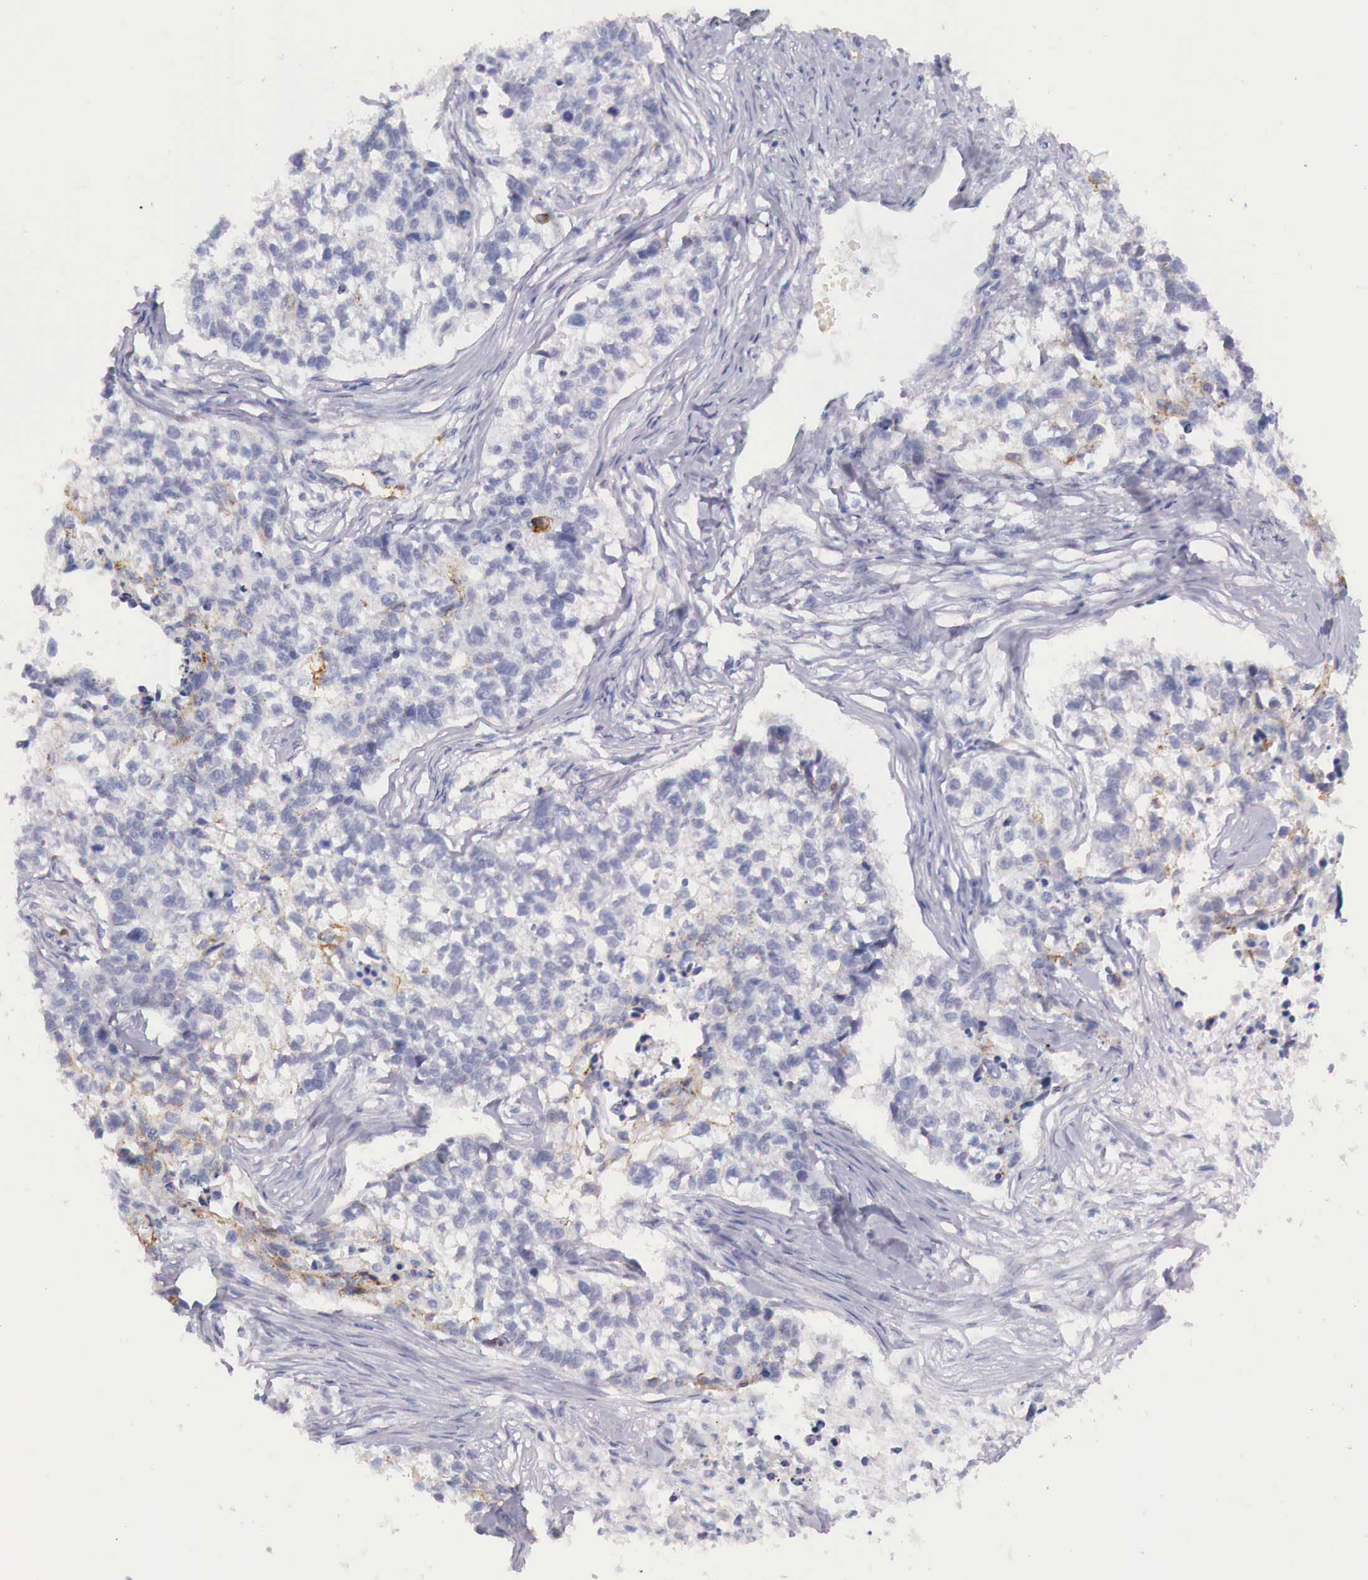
{"staining": {"intensity": "negative", "quantity": "none", "location": "none"}, "tissue": "lung cancer", "cell_type": "Tumor cells", "image_type": "cancer", "snomed": [{"axis": "morphology", "description": "Squamous cell carcinoma, NOS"}, {"axis": "topography", "description": "Lymph node"}, {"axis": "topography", "description": "Lung"}], "caption": "Immunohistochemical staining of lung cancer (squamous cell carcinoma) demonstrates no significant staining in tumor cells.", "gene": "ITIH6", "patient": {"sex": "male", "age": 74}}